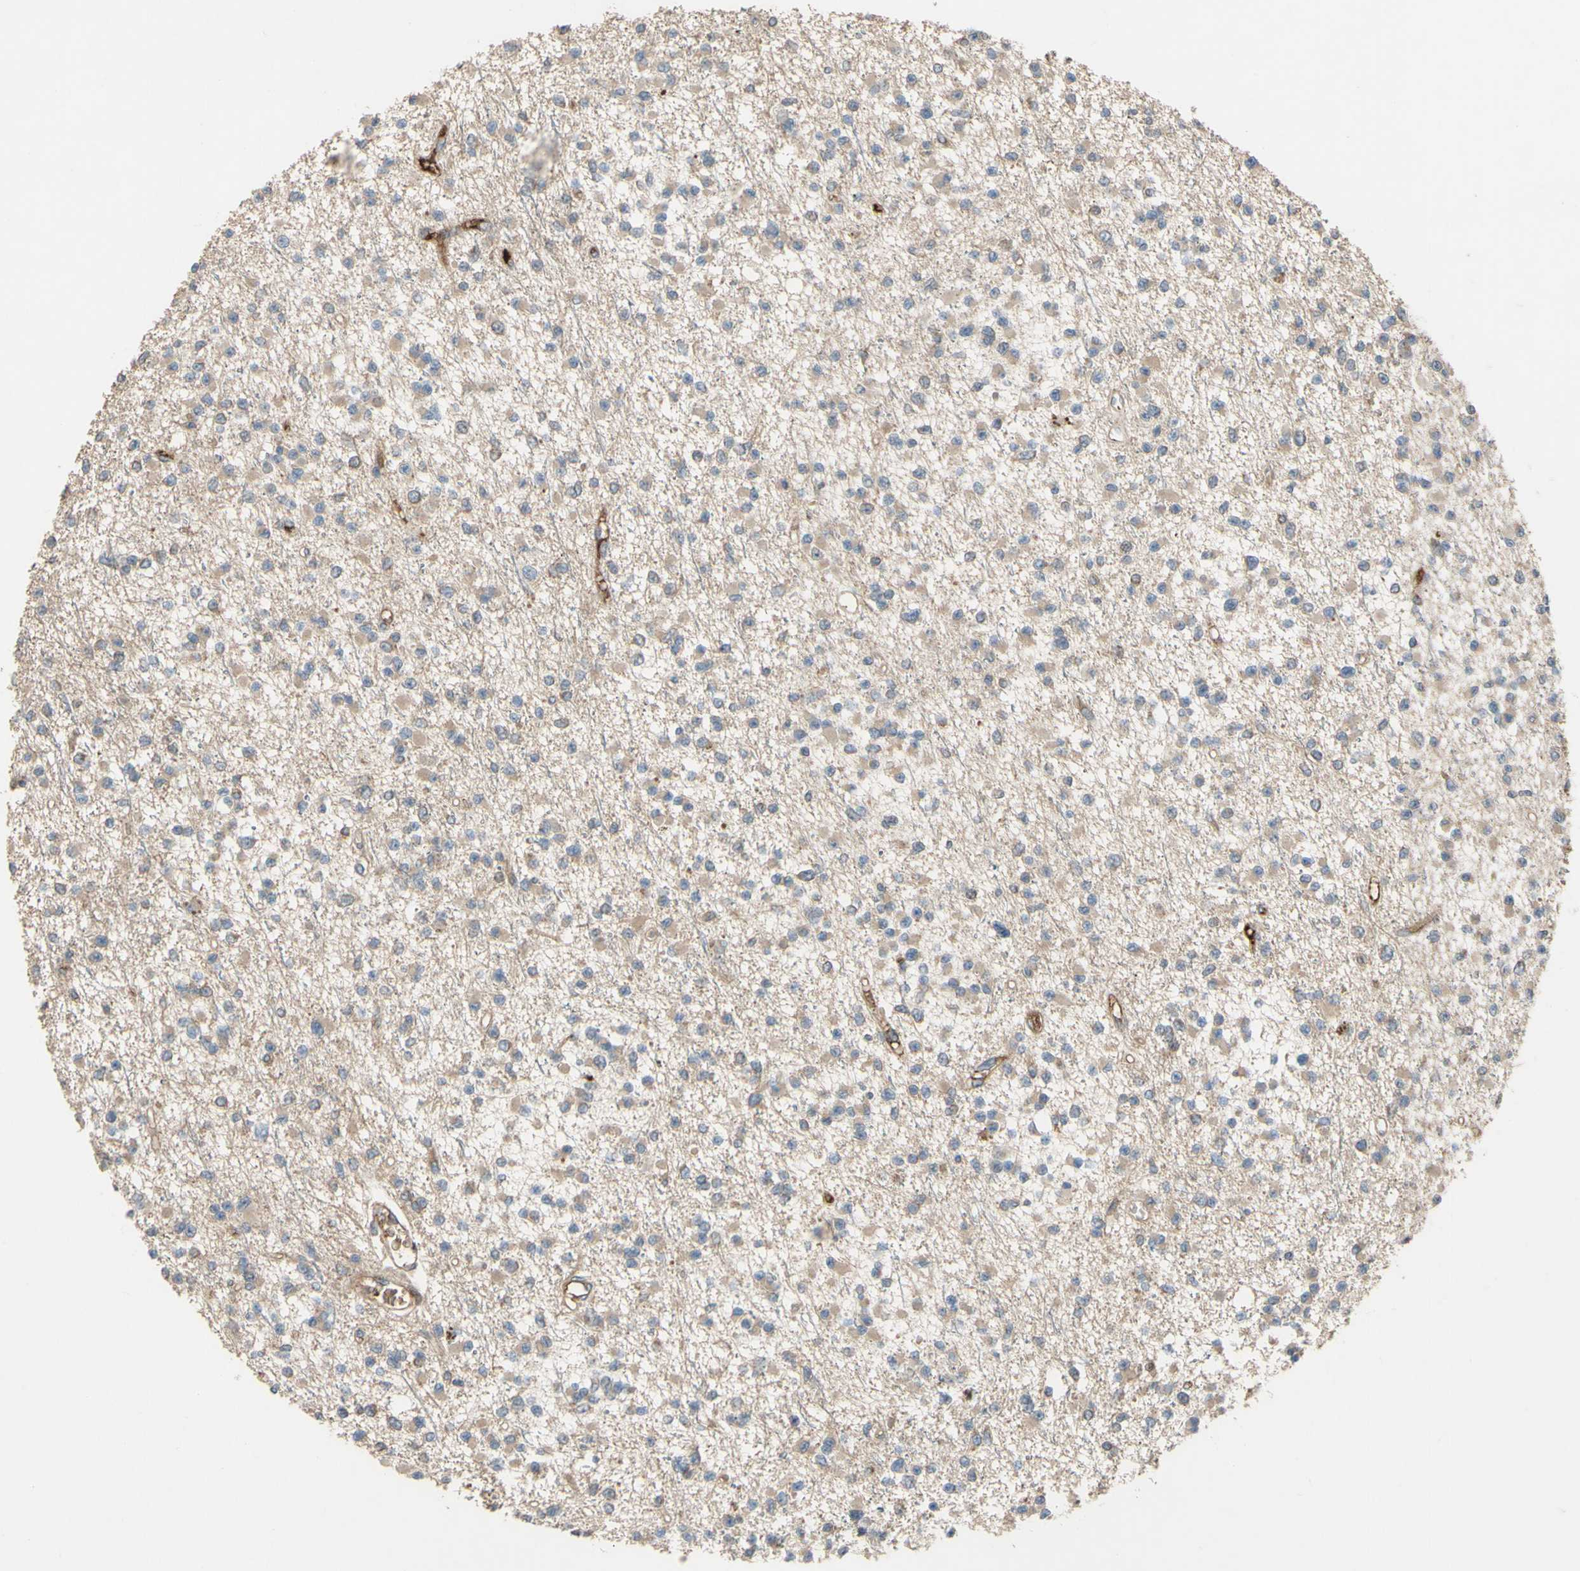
{"staining": {"intensity": "weak", "quantity": ">75%", "location": "cytoplasmic/membranous"}, "tissue": "glioma", "cell_type": "Tumor cells", "image_type": "cancer", "snomed": [{"axis": "morphology", "description": "Glioma, malignant, Low grade"}, {"axis": "topography", "description": "Brain"}], "caption": "Glioma stained with a protein marker exhibits weak staining in tumor cells.", "gene": "SPTLC1", "patient": {"sex": "female", "age": 22}}